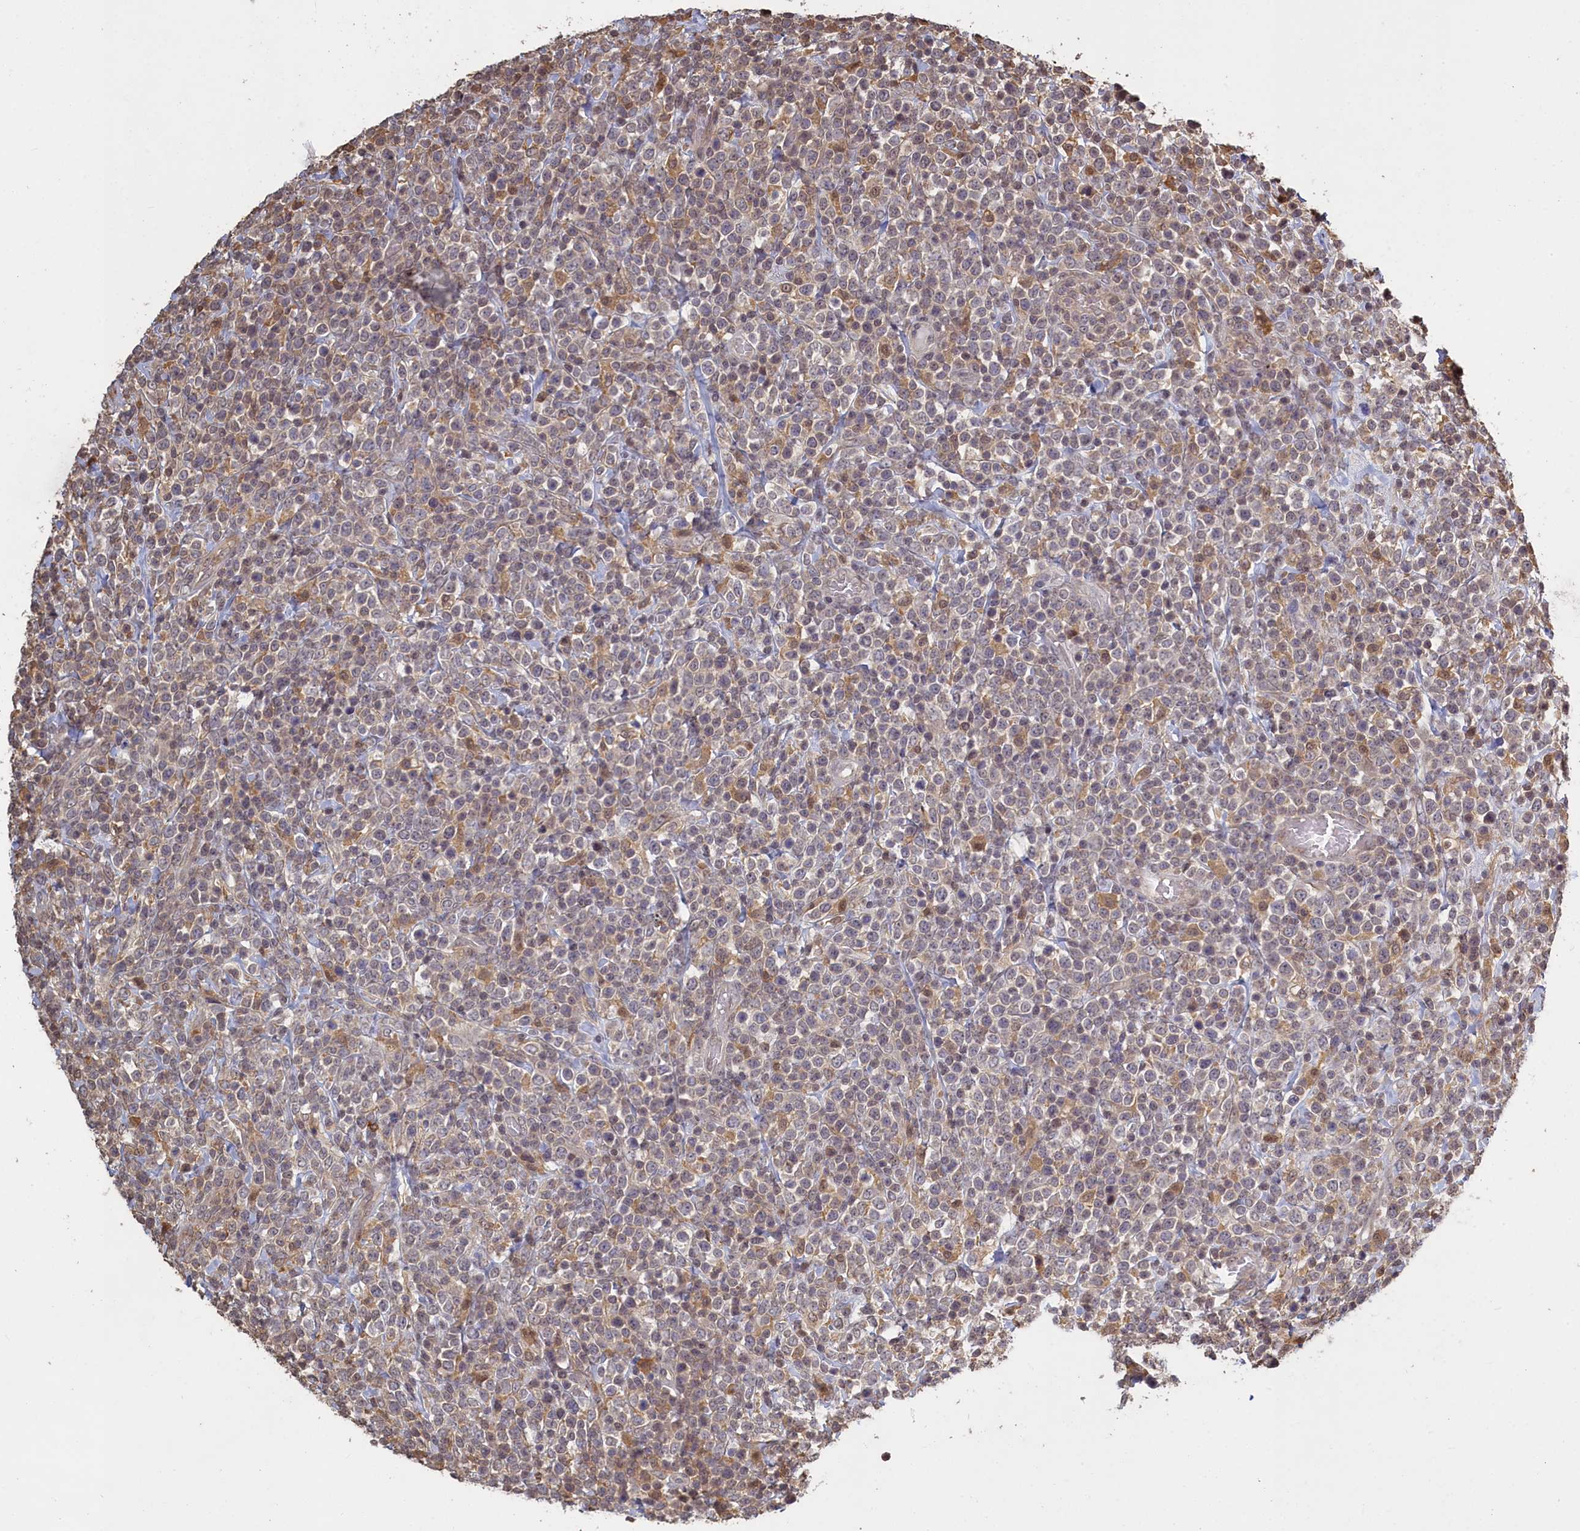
{"staining": {"intensity": "weak", "quantity": "25%-75%", "location": "cytoplasmic/membranous"}, "tissue": "lymphoma", "cell_type": "Tumor cells", "image_type": "cancer", "snomed": [{"axis": "morphology", "description": "Malignant lymphoma, non-Hodgkin's type, High grade"}, {"axis": "topography", "description": "Colon"}], "caption": "Human lymphoma stained with a brown dye demonstrates weak cytoplasmic/membranous positive positivity in approximately 25%-75% of tumor cells.", "gene": "UCHL3", "patient": {"sex": "female", "age": 53}}